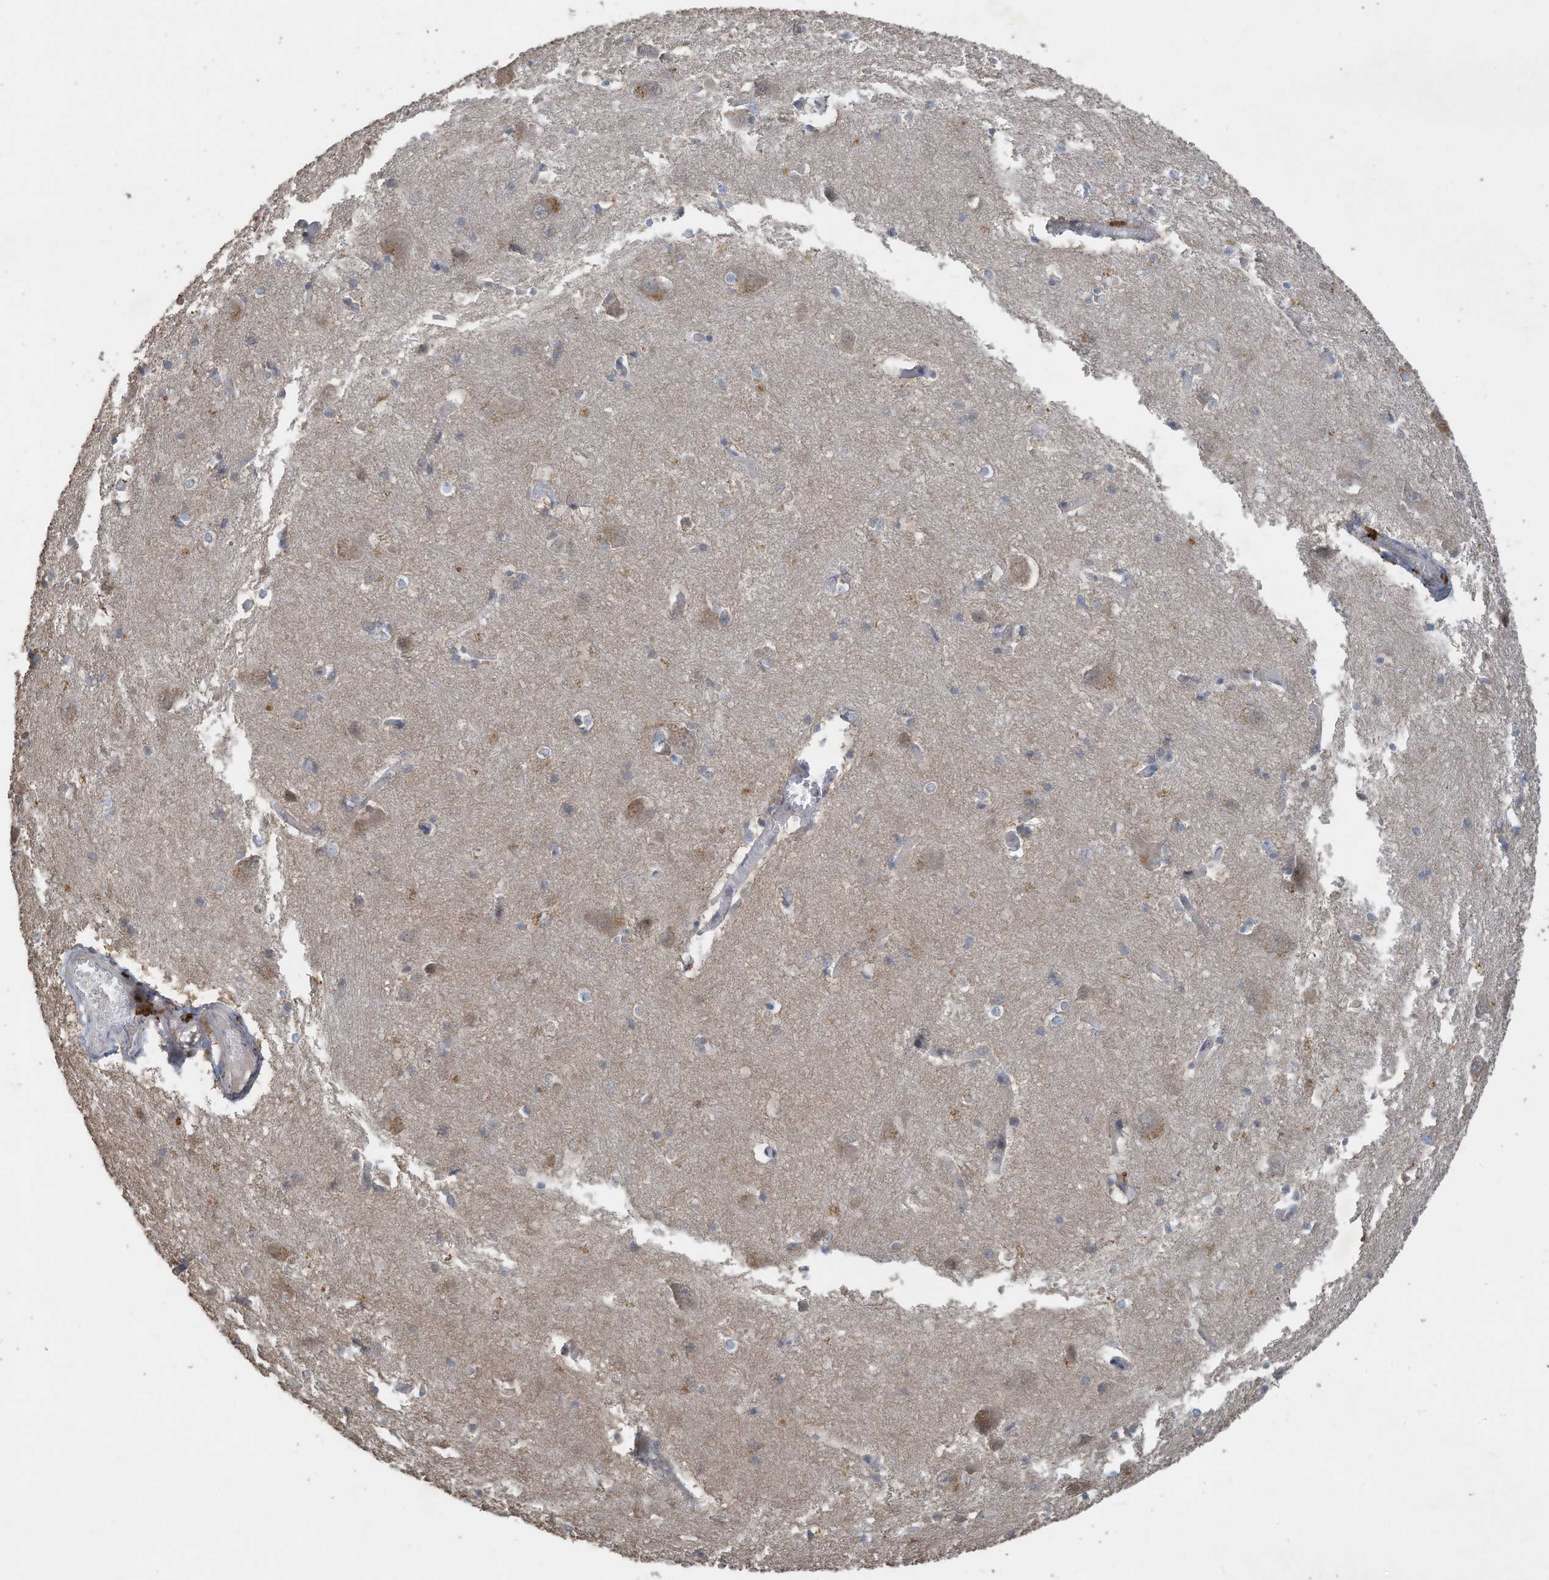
{"staining": {"intensity": "weak", "quantity": "<25%", "location": "cytoplasmic/membranous"}, "tissue": "caudate", "cell_type": "Glial cells", "image_type": "normal", "snomed": [{"axis": "morphology", "description": "Normal tissue, NOS"}, {"axis": "topography", "description": "Lateral ventricle wall"}], "caption": "Micrograph shows no significant protein staining in glial cells of benign caudate.", "gene": "CAPN13", "patient": {"sex": "male", "age": 37}}